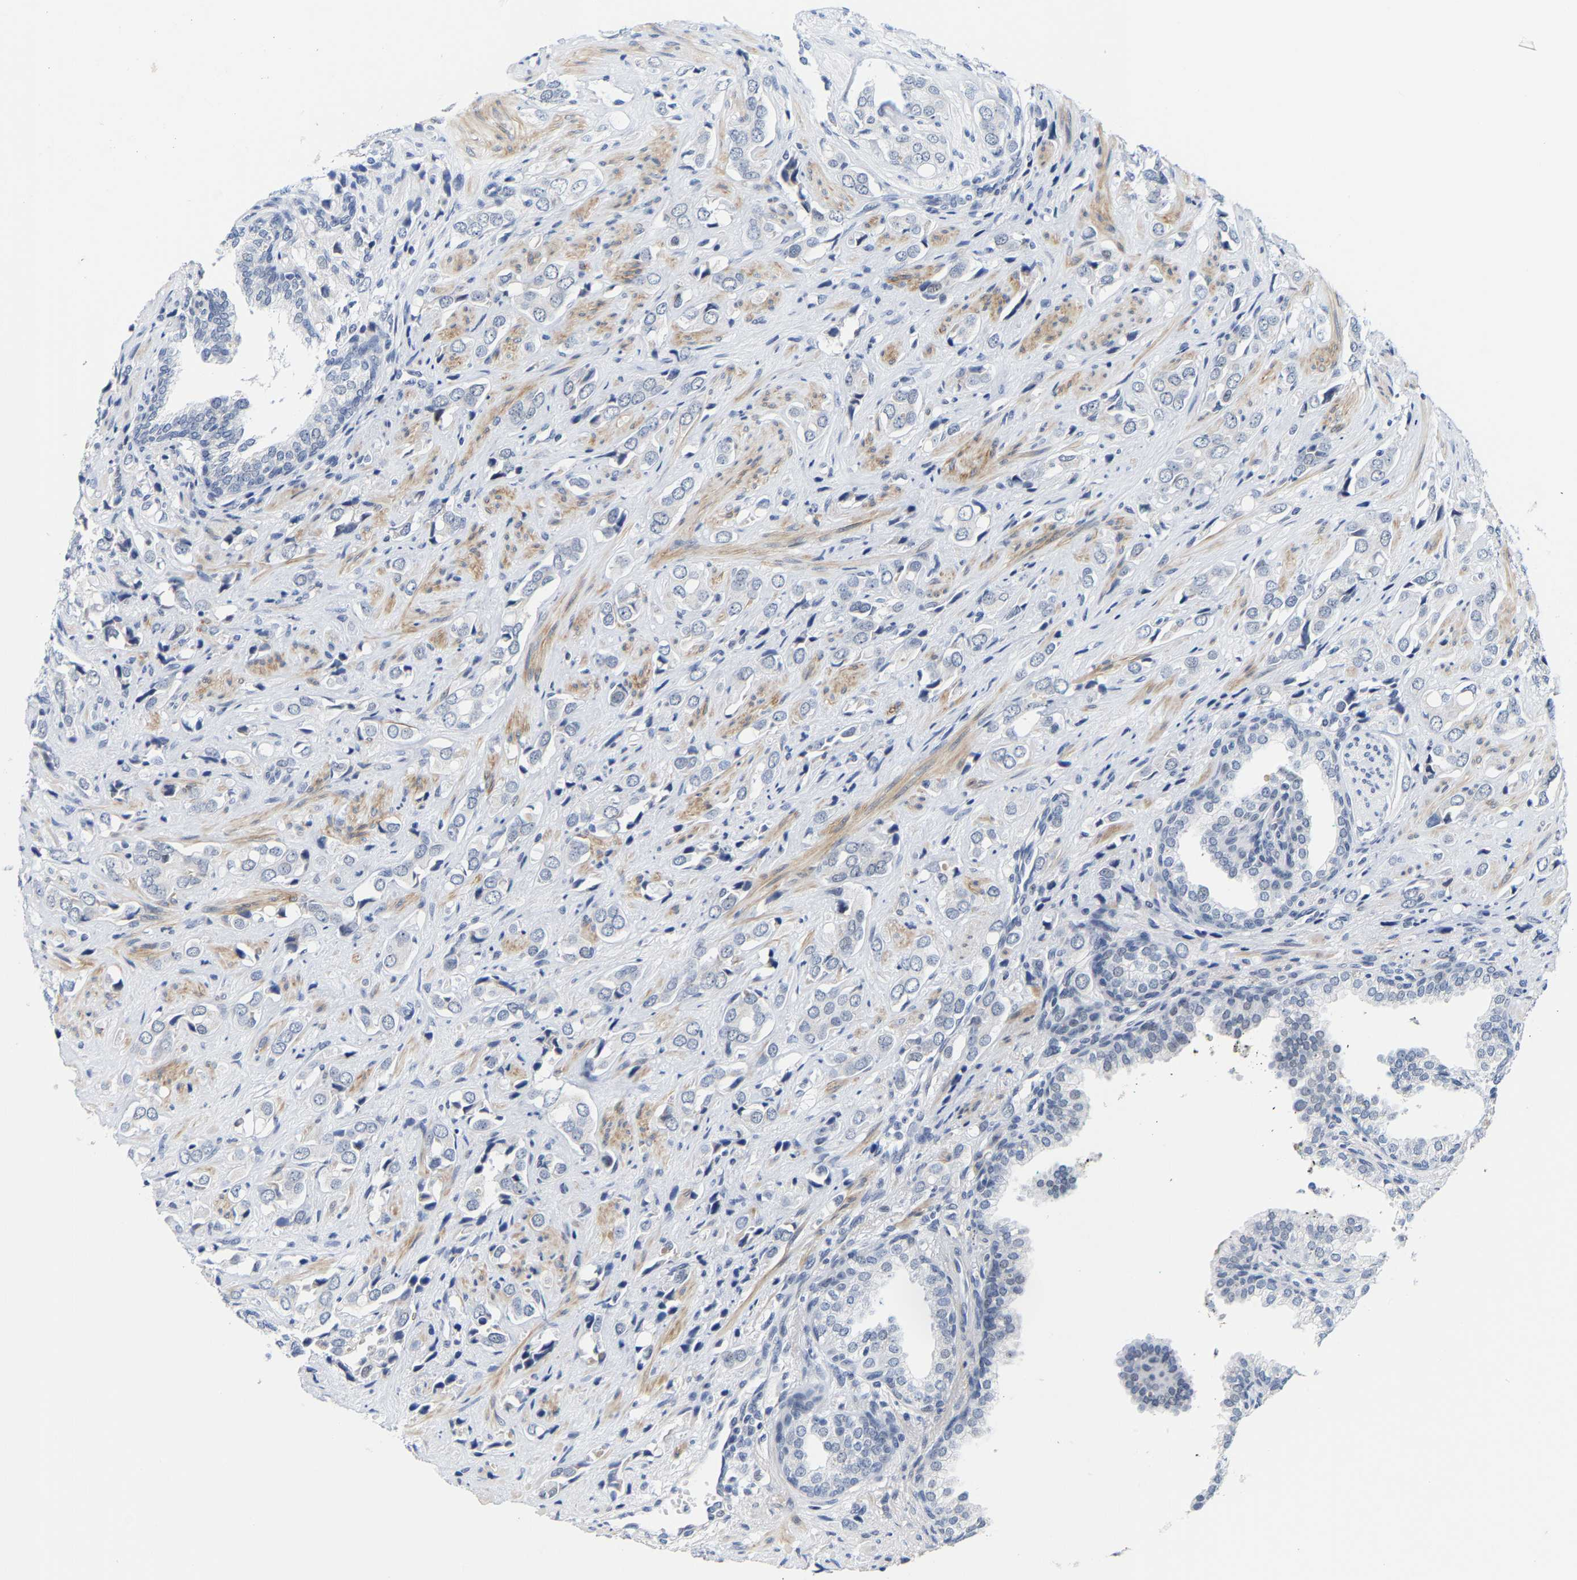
{"staining": {"intensity": "negative", "quantity": "none", "location": "none"}, "tissue": "prostate cancer", "cell_type": "Tumor cells", "image_type": "cancer", "snomed": [{"axis": "morphology", "description": "Adenocarcinoma, High grade"}, {"axis": "topography", "description": "Prostate"}], "caption": "Tumor cells are negative for brown protein staining in adenocarcinoma (high-grade) (prostate).", "gene": "FAM180A", "patient": {"sex": "male", "age": 52}}